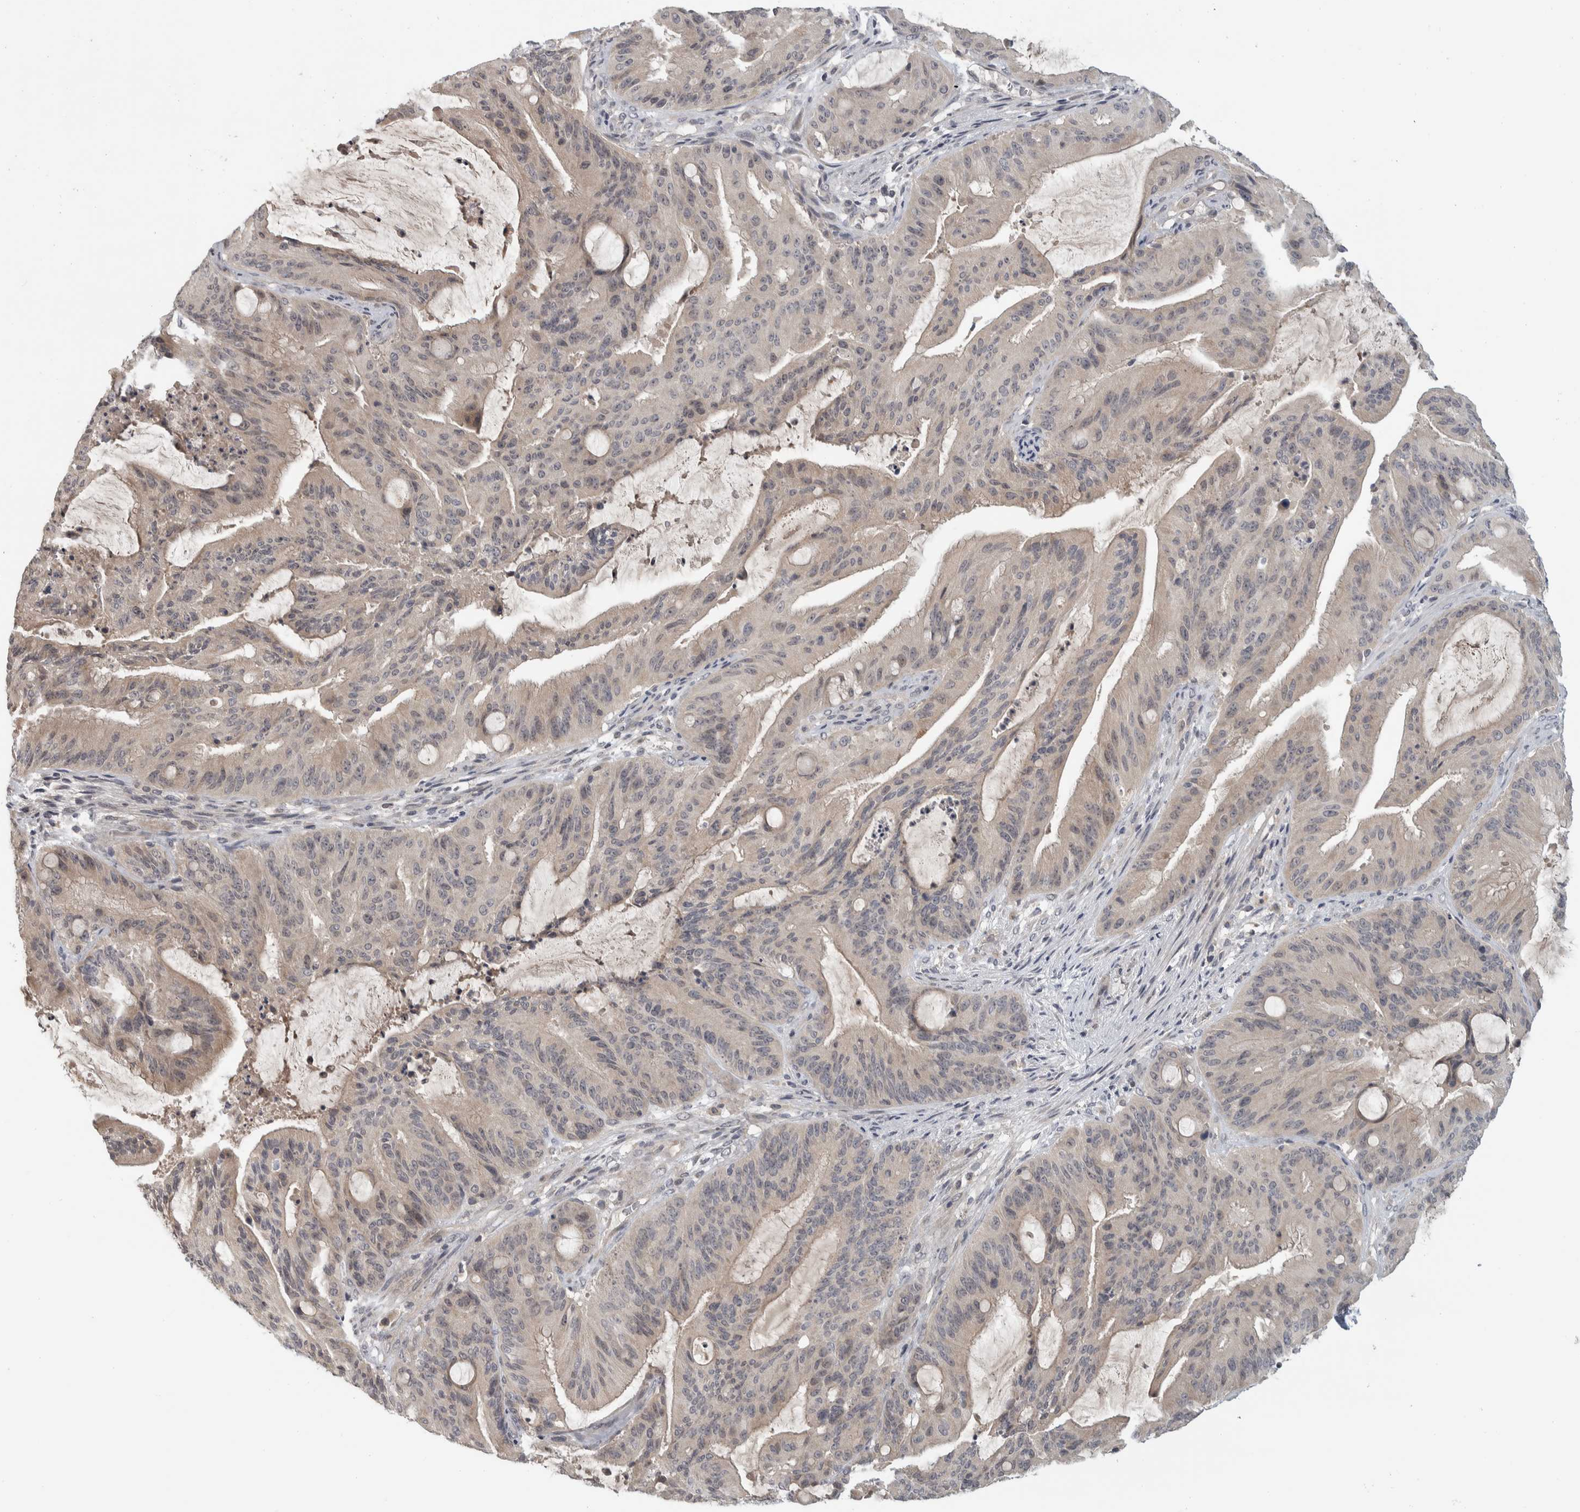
{"staining": {"intensity": "negative", "quantity": "none", "location": "none"}, "tissue": "liver cancer", "cell_type": "Tumor cells", "image_type": "cancer", "snomed": [{"axis": "morphology", "description": "Normal tissue, NOS"}, {"axis": "morphology", "description": "Cholangiocarcinoma"}, {"axis": "topography", "description": "Liver"}, {"axis": "topography", "description": "Peripheral nerve tissue"}], "caption": "High power microscopy histopathology image of an immunohistochemistry (IHC) micrograph of liver cancer, revealing no significant expression in tumor cells.", "gene": "AFP", "patient": {"sex": "female", "age": 73}}